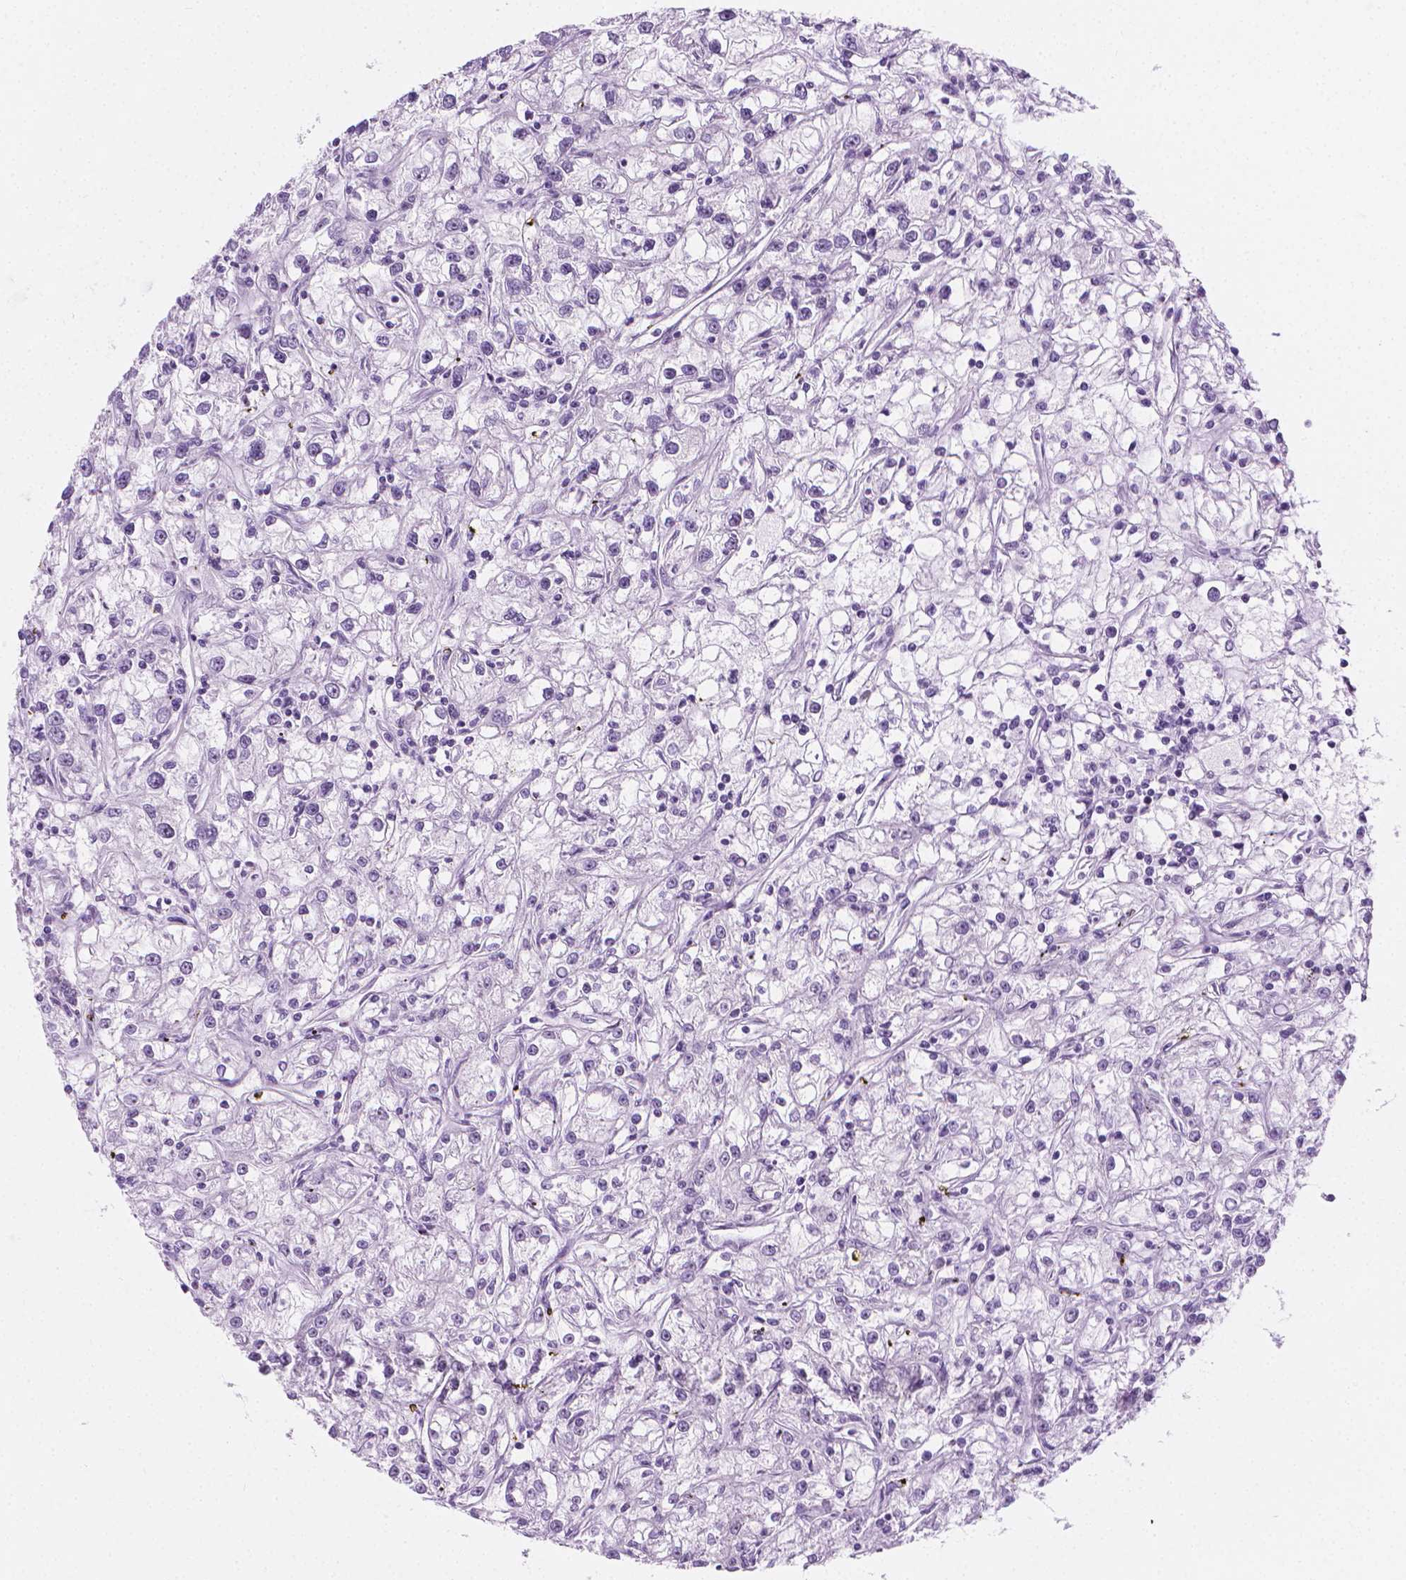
{"staining": {"intensity": "weak", "quantity": "<25%", "location": "nuclear"}, "tissue": "renal cancer", "cell_type": "Tumor cells", "image_type": "cancer", "snomed": [{"axis": "morphology", "description": "Adenocarcinoma, NOS"}, {"axis": "topography", "description": "Kidney"}], "caption": "Immunohistochemical staining of human renal cancer (adenocarcinoma) reveals no significant positivity in tumor cells.", "gene": "NOL7", "patient": {"sex": "female", "age": 59}}